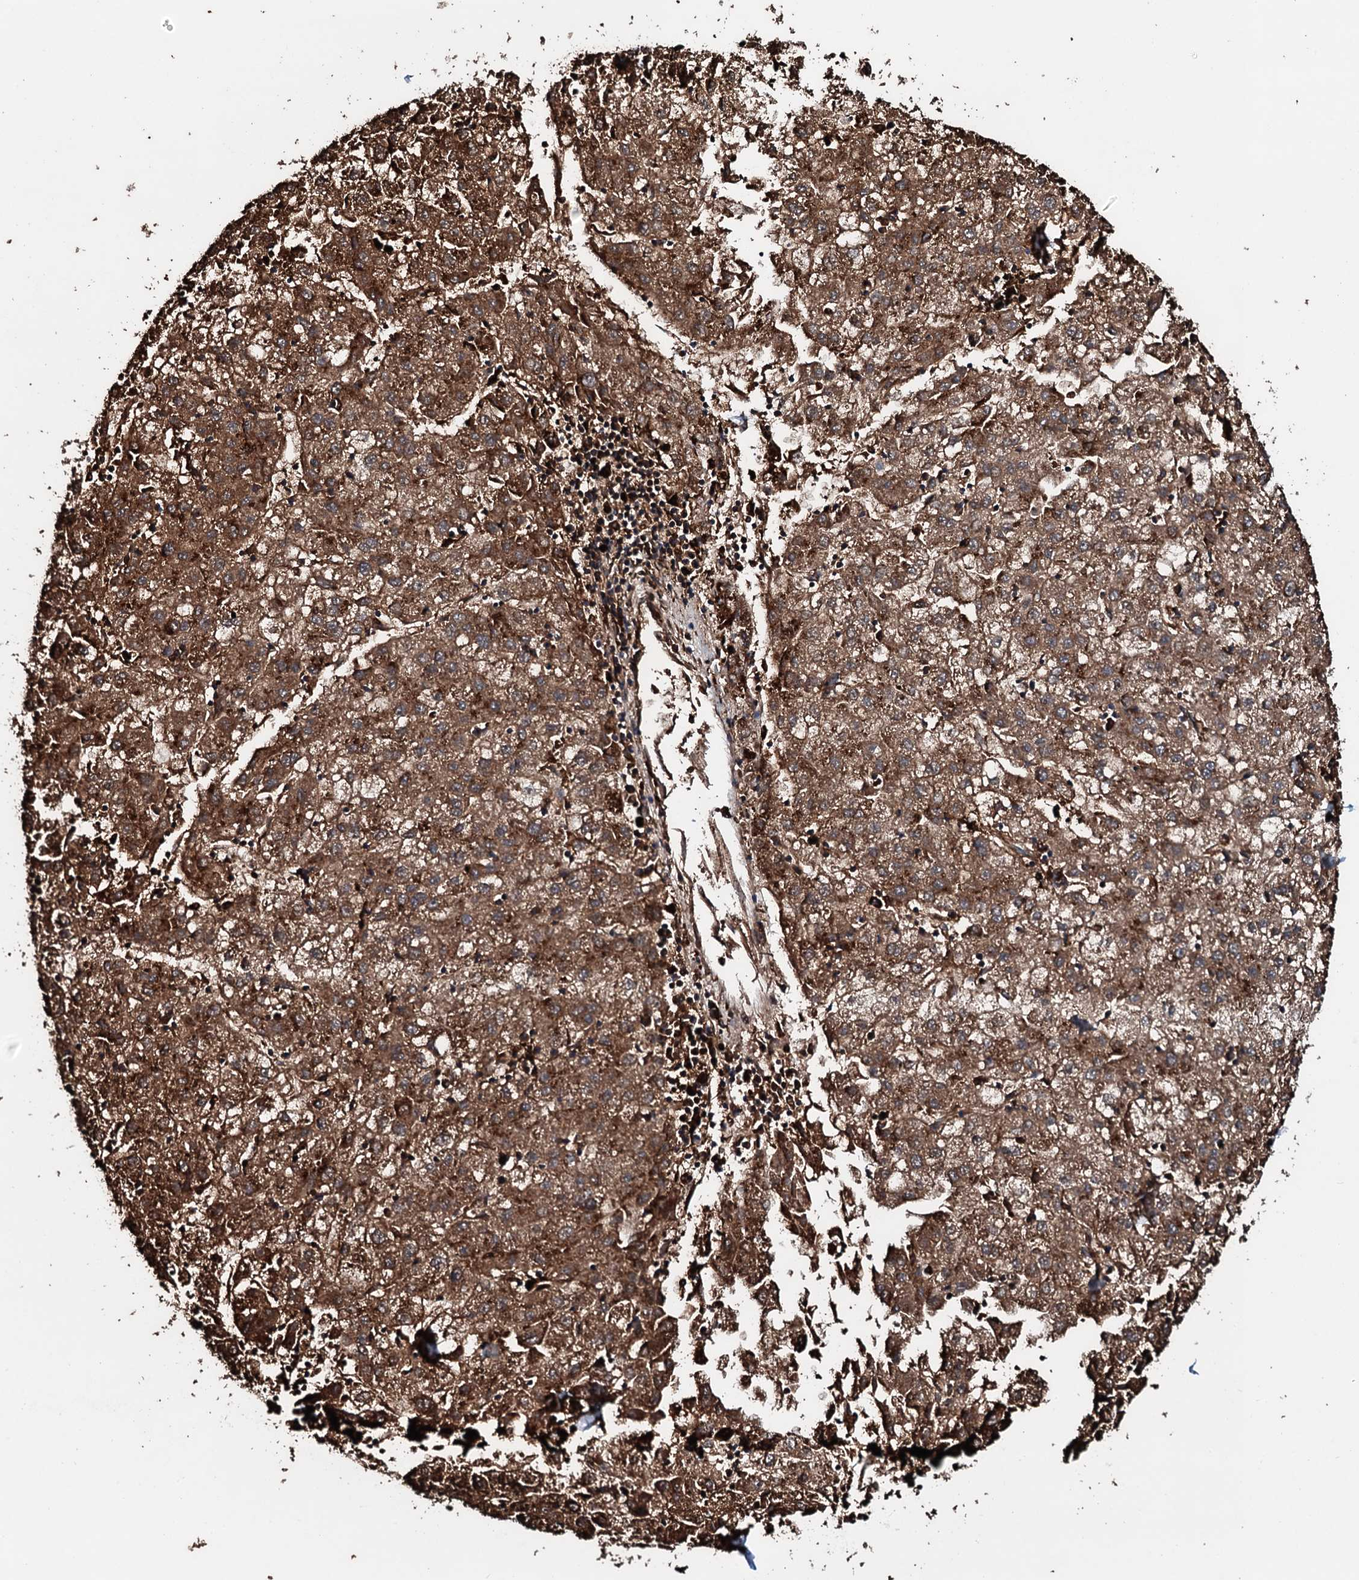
{"staining": {"intensity": "strong", "quantity": ">75%", "location": "cytoplasmic/membranous"}, "tissue": "liver cancer", "cell_type": "Tumor cells", "image_type": "cancer", "snomed": [{"axis": "morphology", "description": "Carcinoma, Hepatocellular, NOS"}, {"axis": "topography", "description": "Liver"}], "caption": "Brown immunohistochemical staining in human liver cancer (hepatocellular carcinoma) exhibits strong cytoplasmic/membranous staining in approximately >75% of tumor cells.", "gene": "TPGS2", "patient": {"sex": "male", "age": 72}}